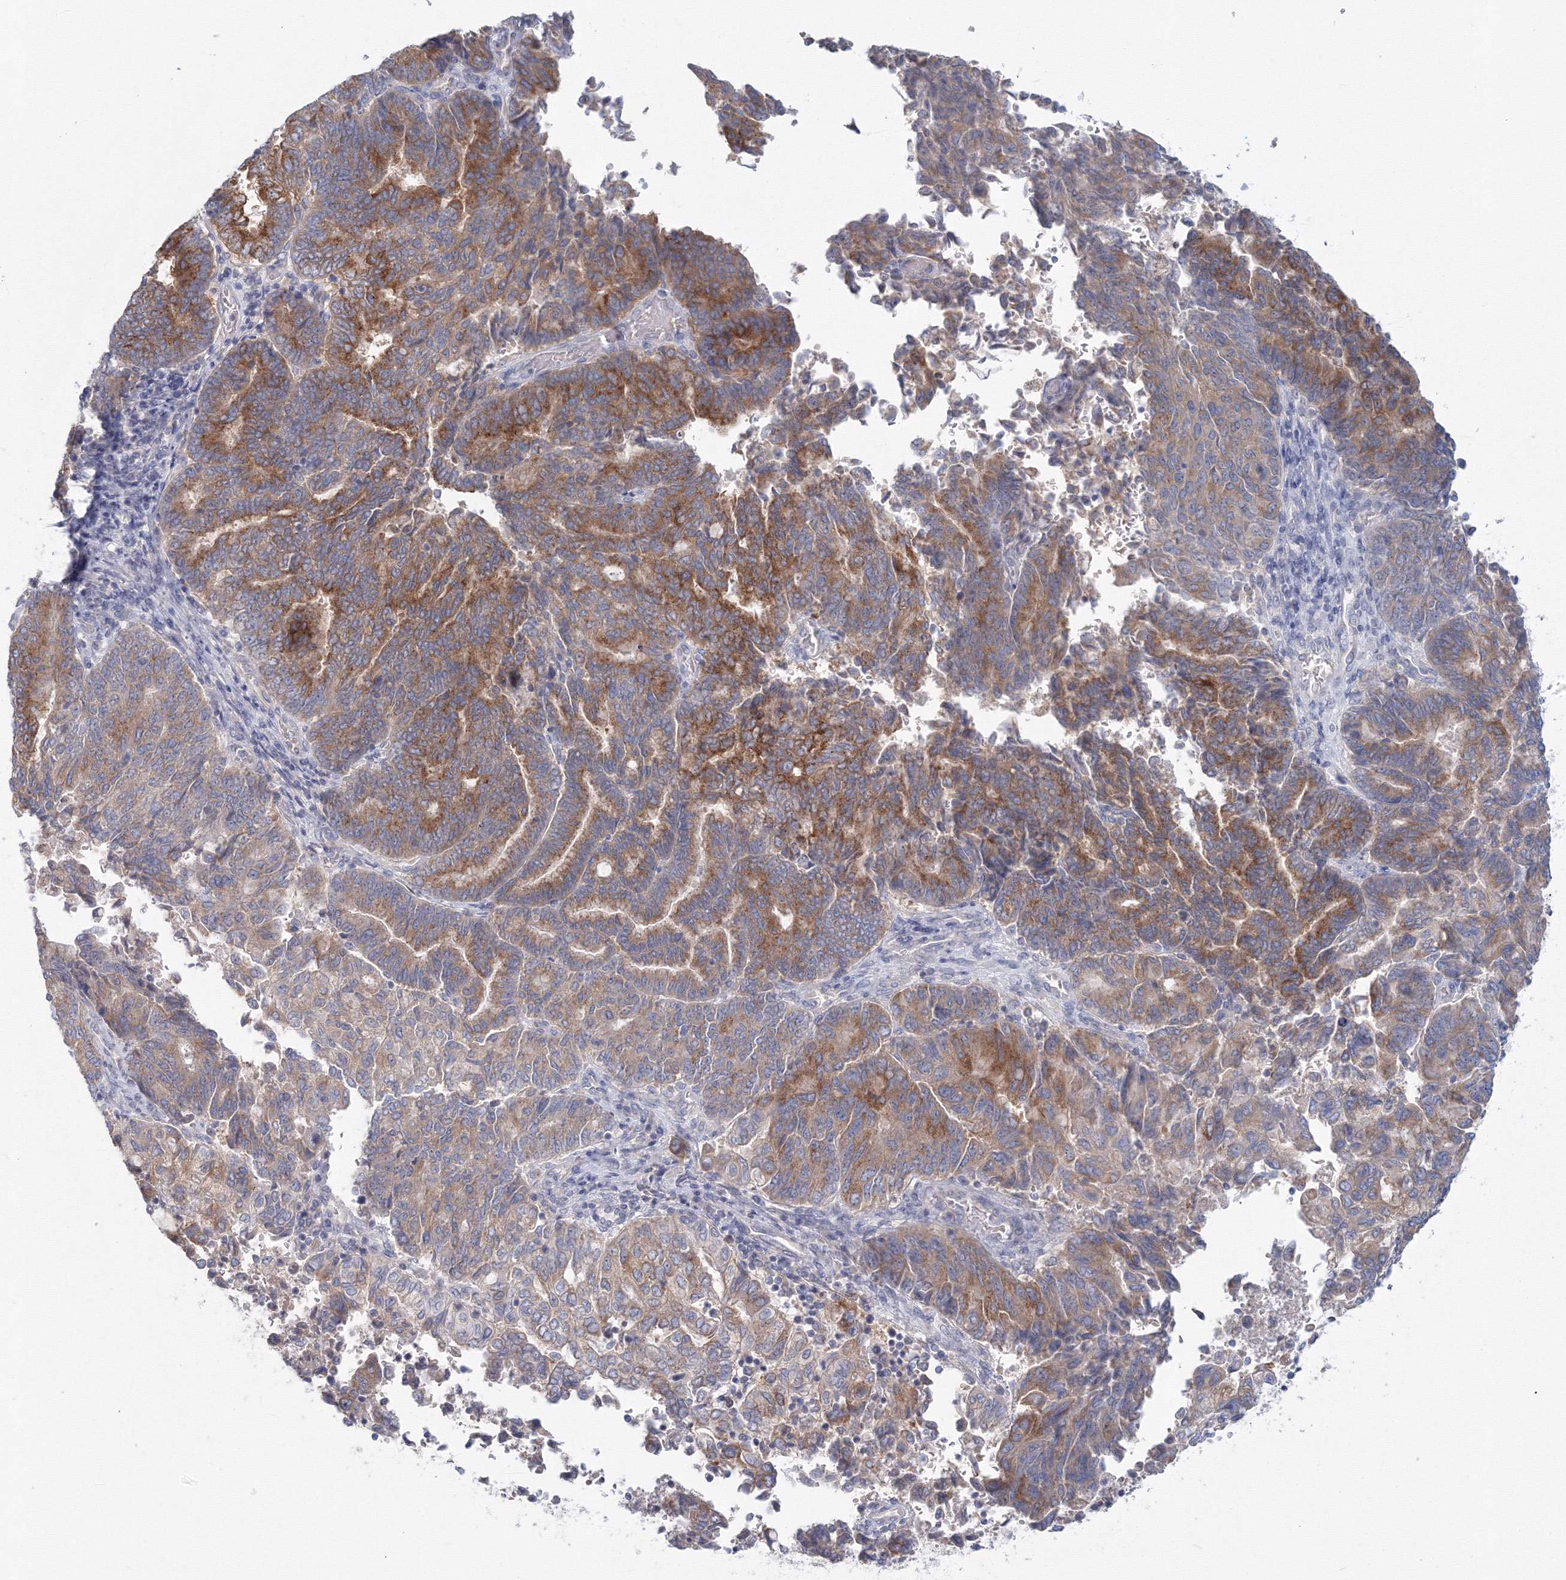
{"staining": {"intensity": "moderate", "quantity": ">75%", "location": "cytoplasmic/membranous"}, "tissue": "endometrial cancer", "cell_type": "Tumor cells", "image_type": "cancer", "snomed": [{"axis": "morphology", "description": "Adenocarcinoma, NOS"}, {"axis": "topography", "description": "Endometrium"}], "caption": "Endometrial adenocarcinoma stained with a brown dye exhibits moderate cytoplasmic/membranous positive positivity in approximately >75% of tumor cells.", "gene": "TACC2", "patient": {"sex": "female", "age": 80}}